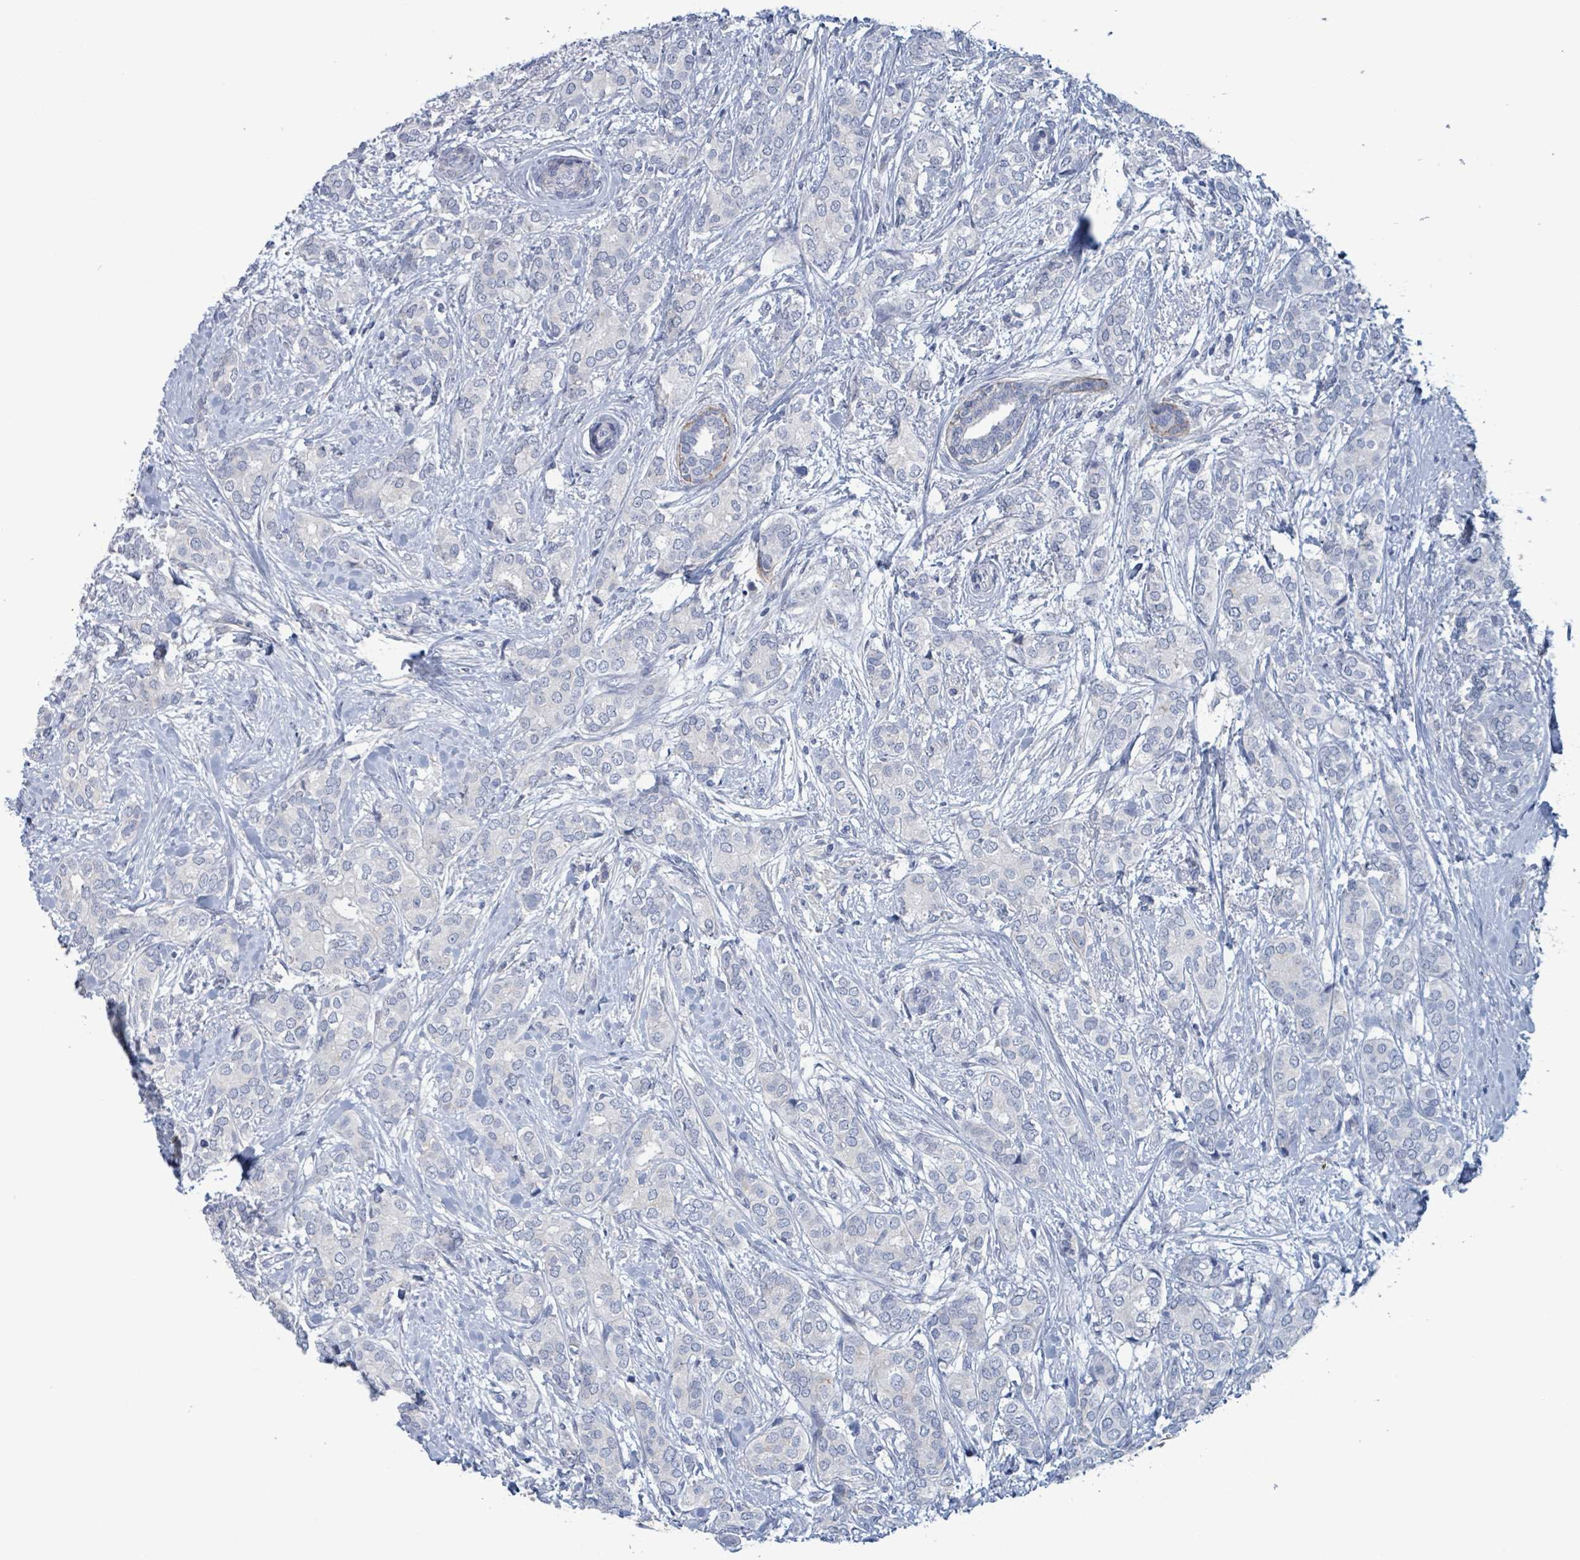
{"staining": {"intensity": "negative", "quantity": "none", "location": "none"}, "tissue": "breast cancer", "cell_type": "Tumor cells", "image_type": "cancer", "snomed": [{"axis": "morphology", "description": "Duct carcinoma"}, {"axis": "topography", "description": "Breast"}], "caption": "High power microscopy photomicrograph of an immunohistochemistry histopathology image of invasive ductal carcinoma (breast), revealing no significant expression in tumor cells.", "gene": "PKLR", "patient": {"sex": "female", "age": 73}}